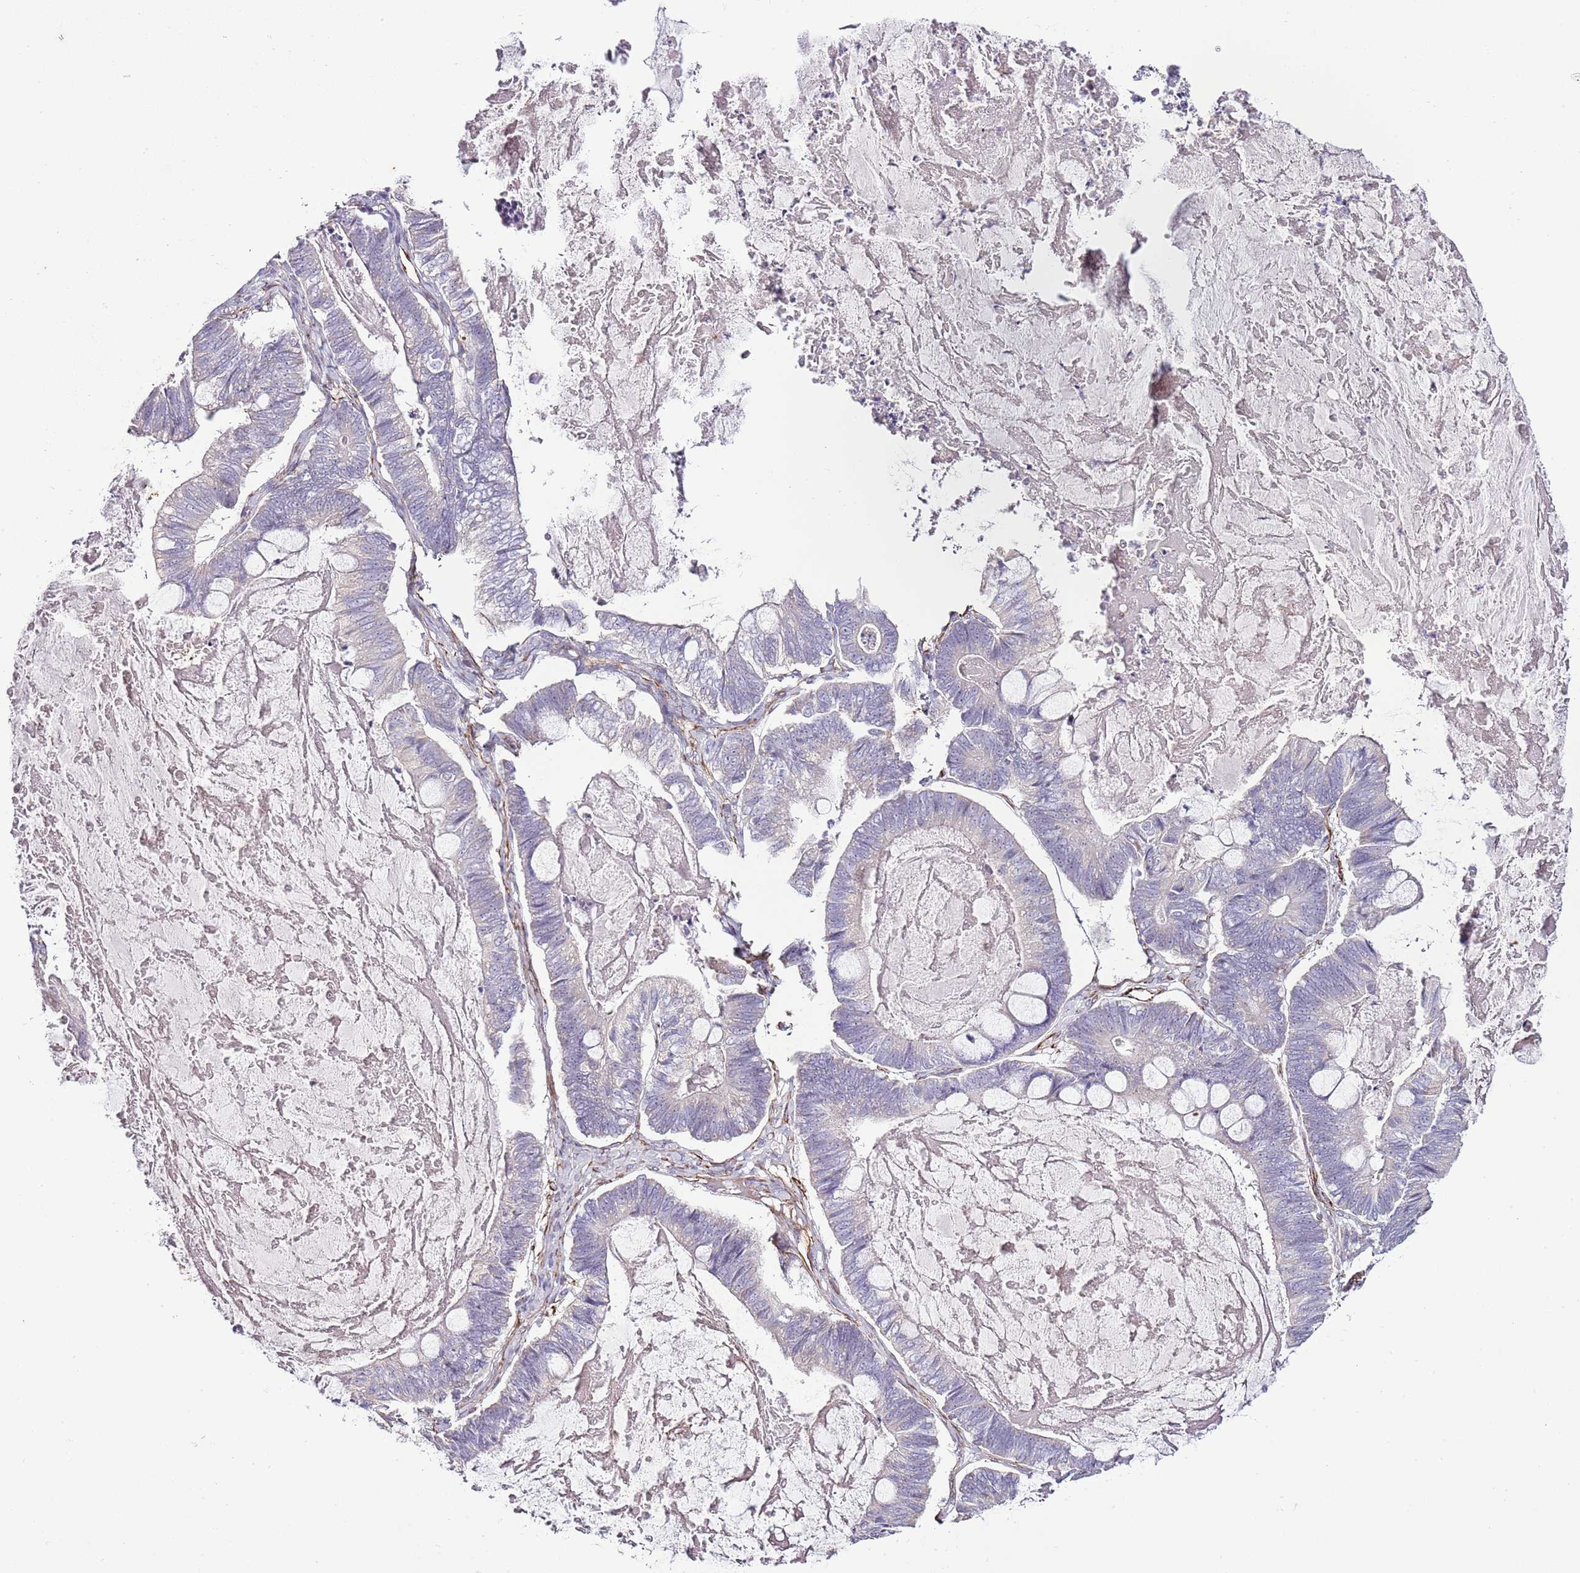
{"staining": {"intensity": "negative", "quantity": "none", "location": "none"}, "tissue": "ovarian cancer", "cell_type": "Tumor cells", "image_type": "cancer", "snomed": [{"axis": "morphology", "description": "Cystadenocarcinoma, mucinous, NOS"}, {"axis": "topography", "description": "Ovary"}], "caption": "Tumor cells are negative for brown protein staining in ovarian mucinous cystadenocarcinoma.", "gene": "ZNF786", "patient": {"sex": "female", "age": 61}}